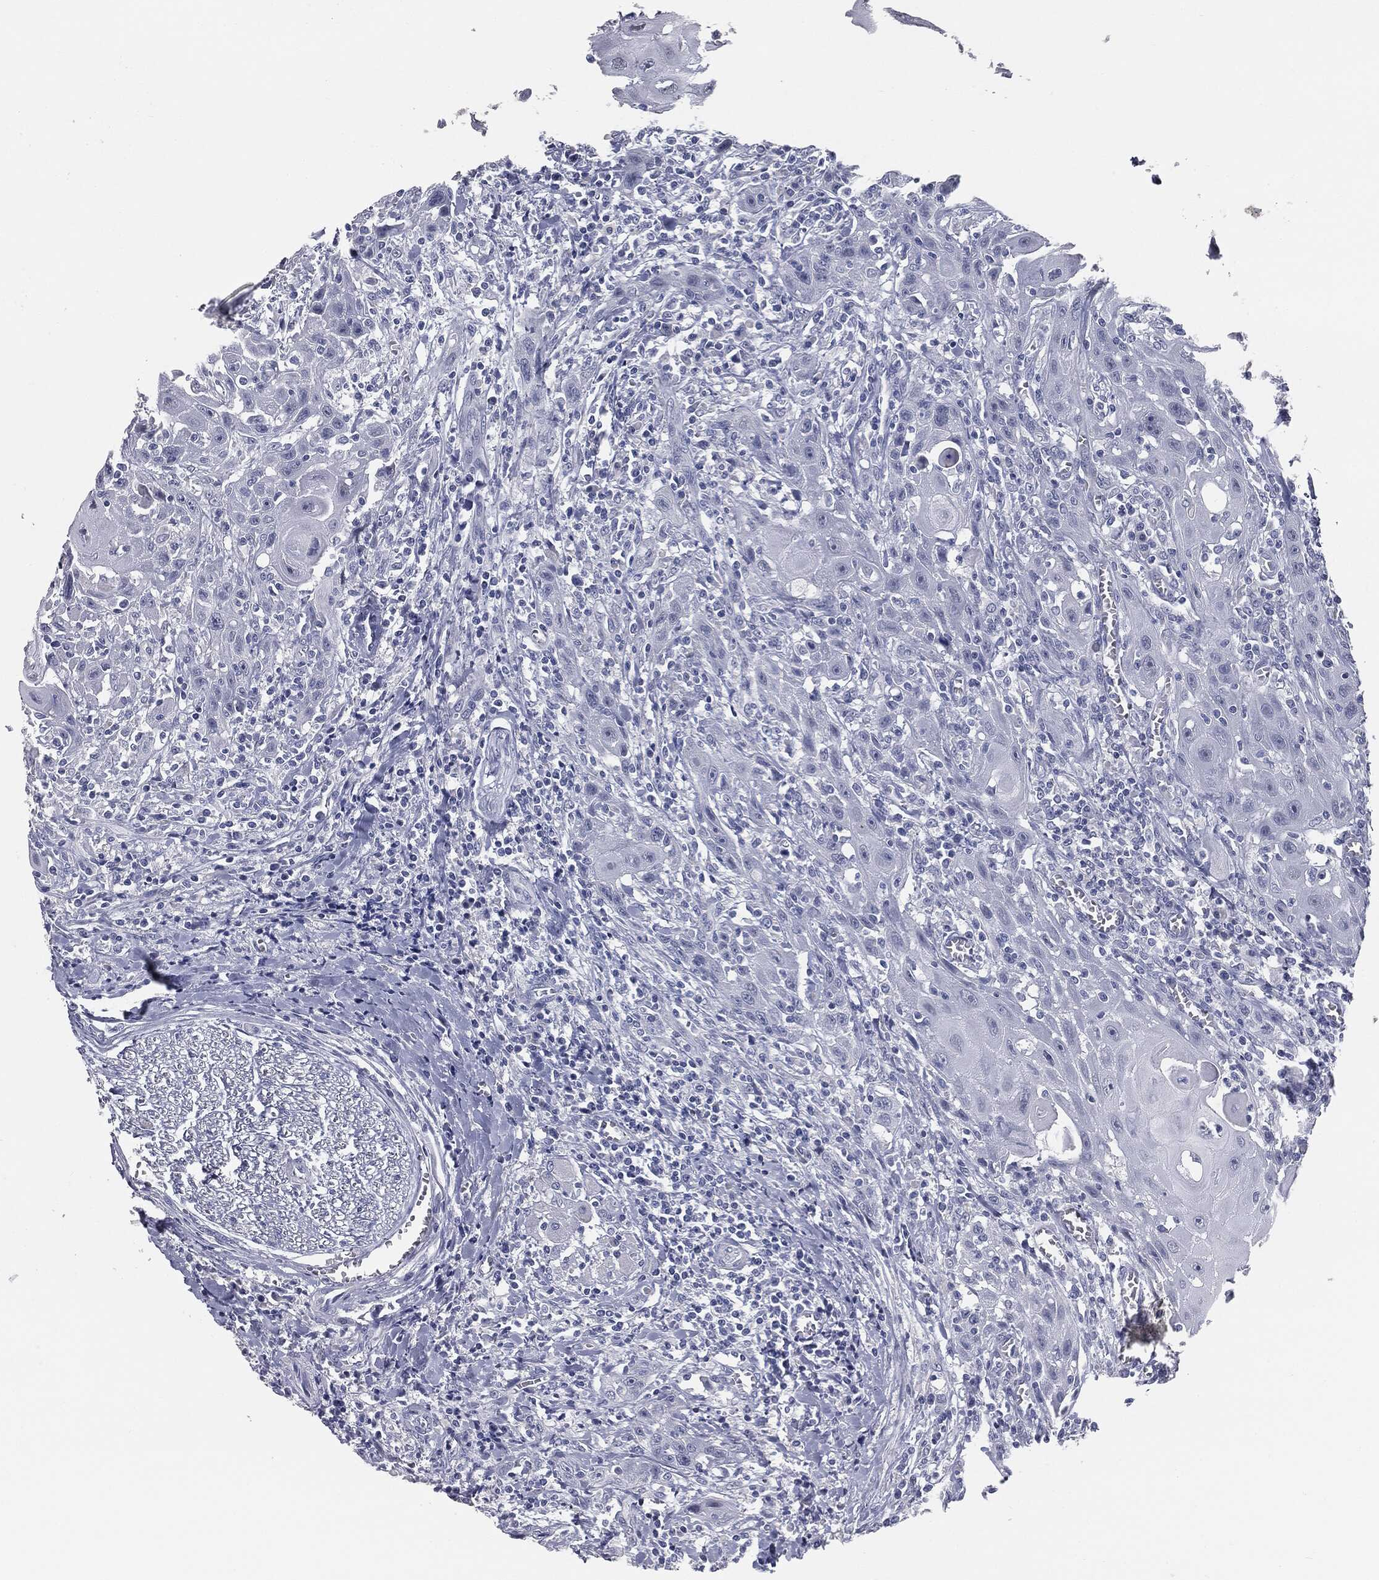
{"staining": {"intensity": "negative", "quantity": "none", "location": "none"}, "tissue": "head and neck cancer", "cell_type": "Tumor cells", "image_type": "cancer", "snomed": [{"axis": "morphology", "description": "Normal tissue, NOS"}, {"axis": "morphology", "description": "Squamous cell carcinoma, NOS"}, {"axis": "topography", "description": "Oral tissue"}, {"axis": "topography", "description": "Head-Neck"}], "caption": "This is an immunohistochemistry (IHC) photomicrograph of human head and neck cancer (squamous cell carcinoma). There is no positivity in tumor cells.", "gene": "MUC5AC", "patient": {"sex": "male", "age": 71}}